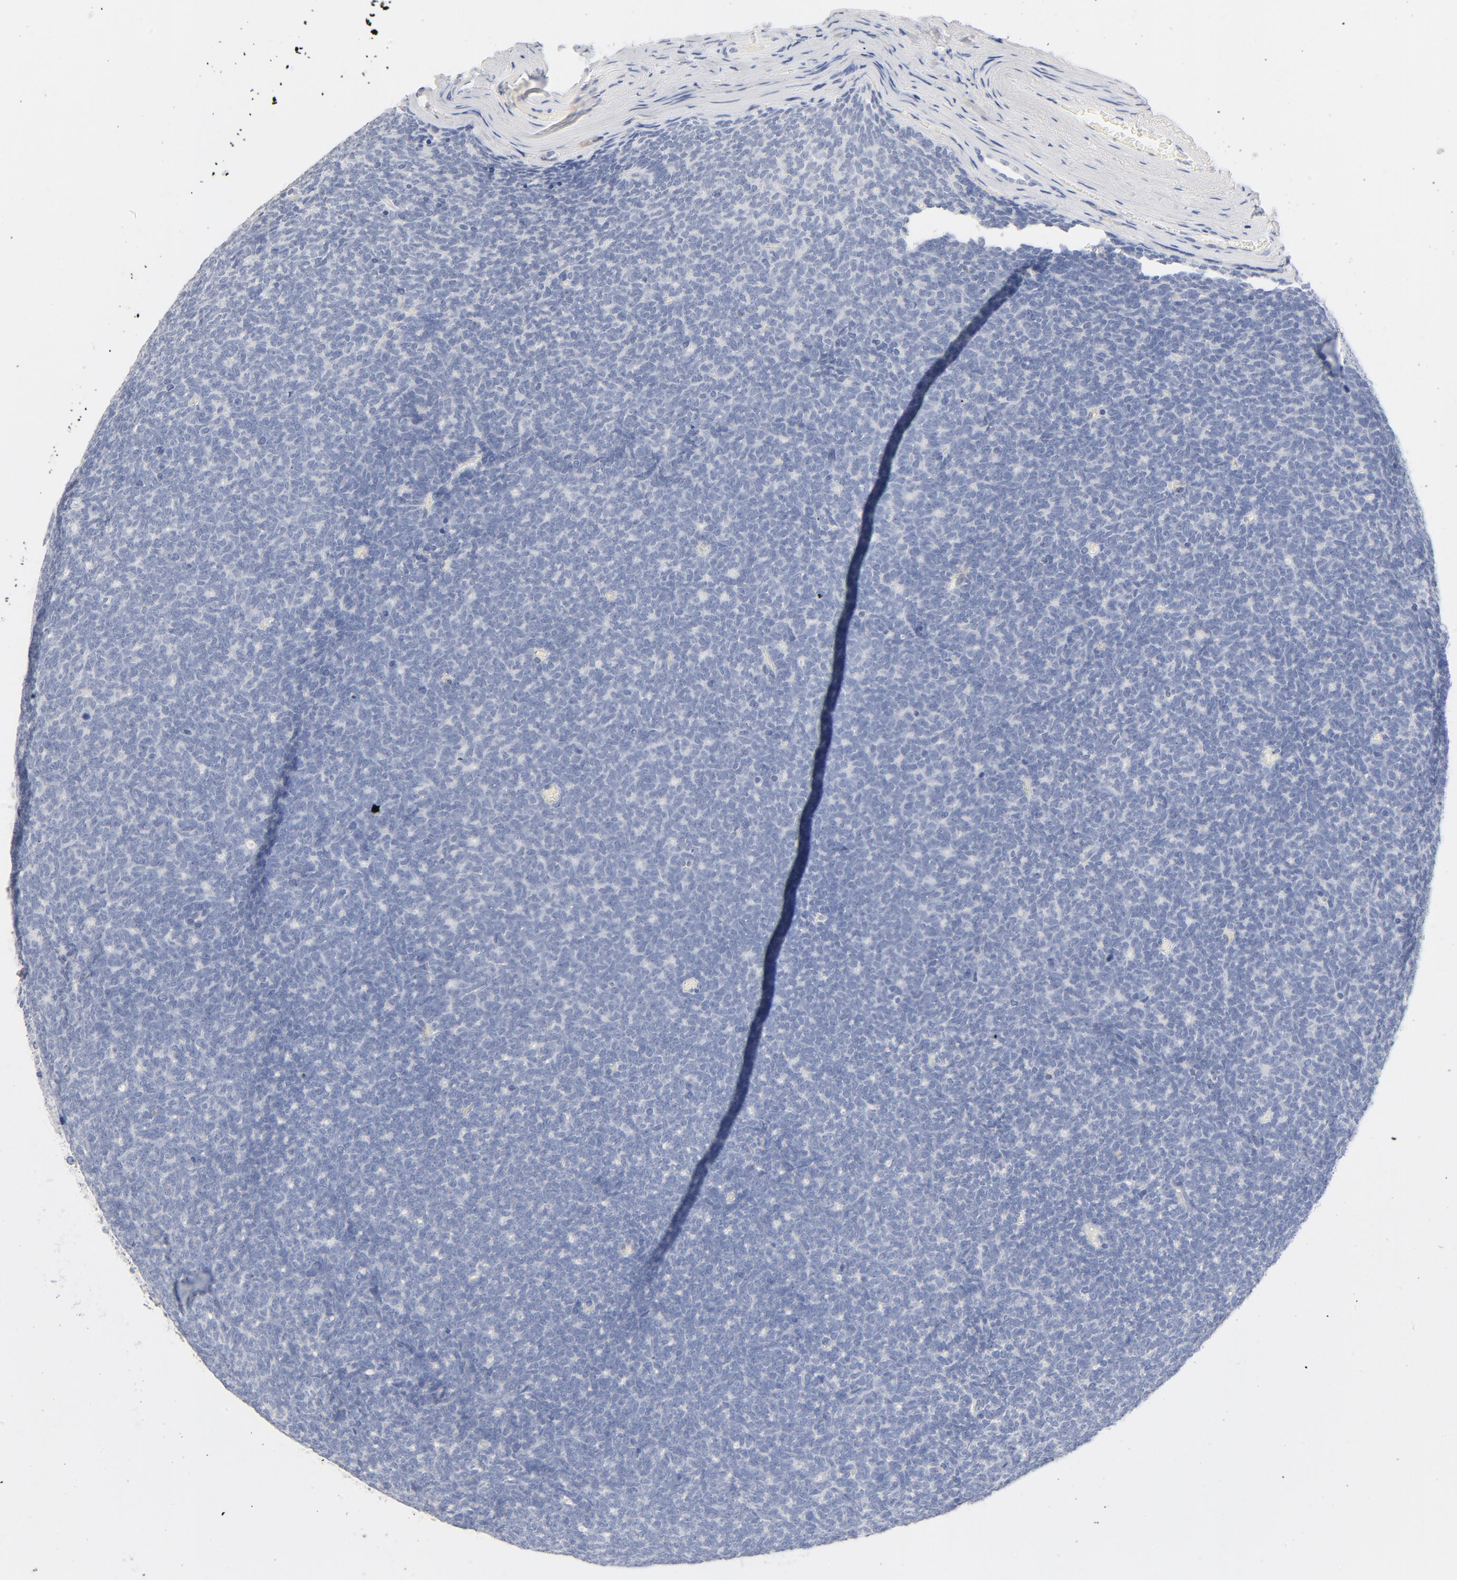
{"staining": {"intensity": "negative", "quantity": "none", "location": "none"}, "tissue": "renal cancer", "cell_type": "Tumor cells", "image_type": "cancer", "snomed": [{"axis": "morphology", "description": "Neoplasm, malignant, NOS"}, {"axis": "topography", "description": "Kidney"}], "caption": "An immunohistochemistry micrograph of renal neoplasm (malignant) is shown. There is no staining in tumor cells of renal neoplasm (malignant).", "gene": "HOMER1", "patient": {"sex": "male", "age": 28}}